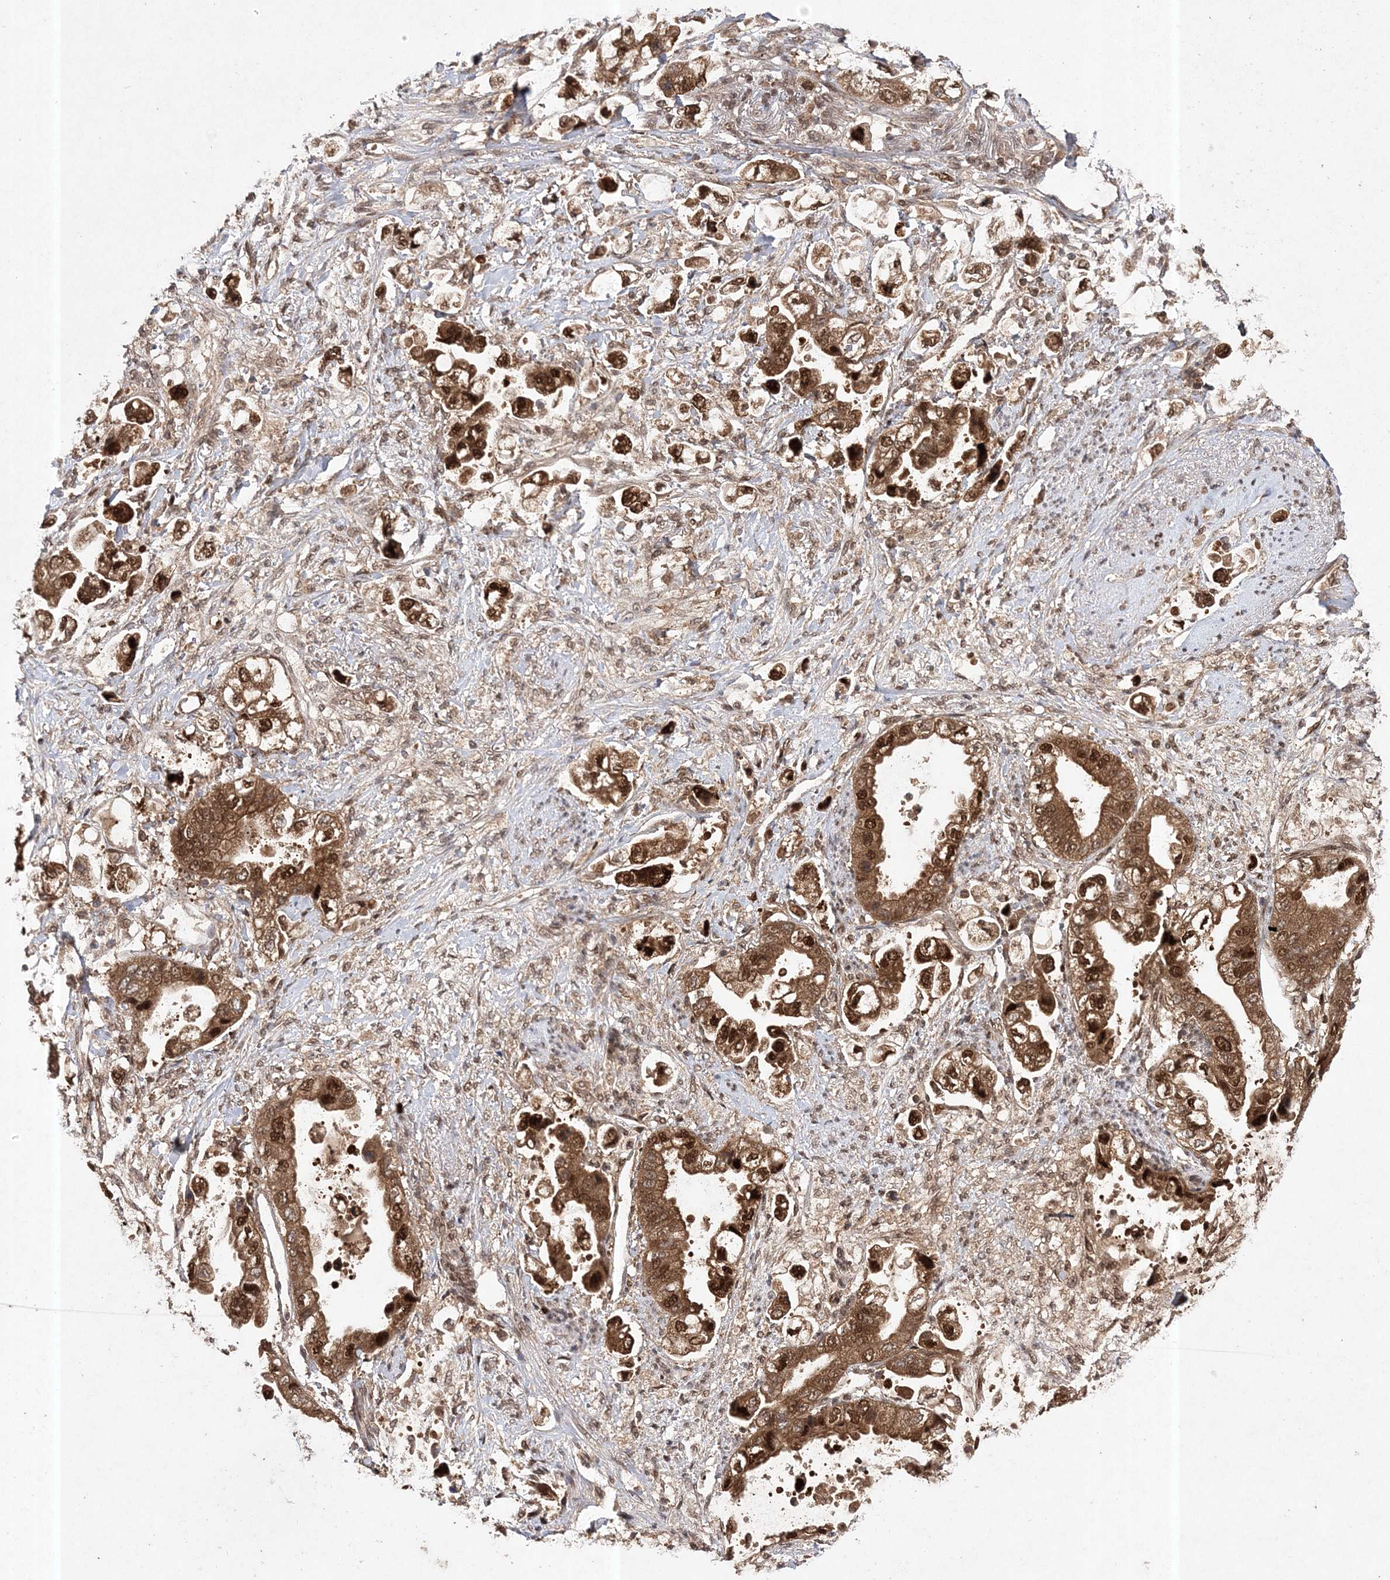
{"staining": {"intensity": "strong", "quantity": ">75%", "location": "cytoplasmic/membranous,nuclear"}, "tissue": "stomach cancer", "cell_type": "Tumor cells", "image_type": "cancer", "snomed": [{"axis": "morphology", "description": "Adenocarcinoma, NOS"}, {"axis": "topography", "description": "Stomach"}], "caption": "Tumor cells exhibit high levels of strong cytoplasmic/membranous and nuclear positivity in approximately >75% of cells in human stomach cancer. The protein of interest is shown in brown color, while the nuclei are stained blue.", "gene": "NIF3L1", "patient": {"sex": "male", "age": 62}}